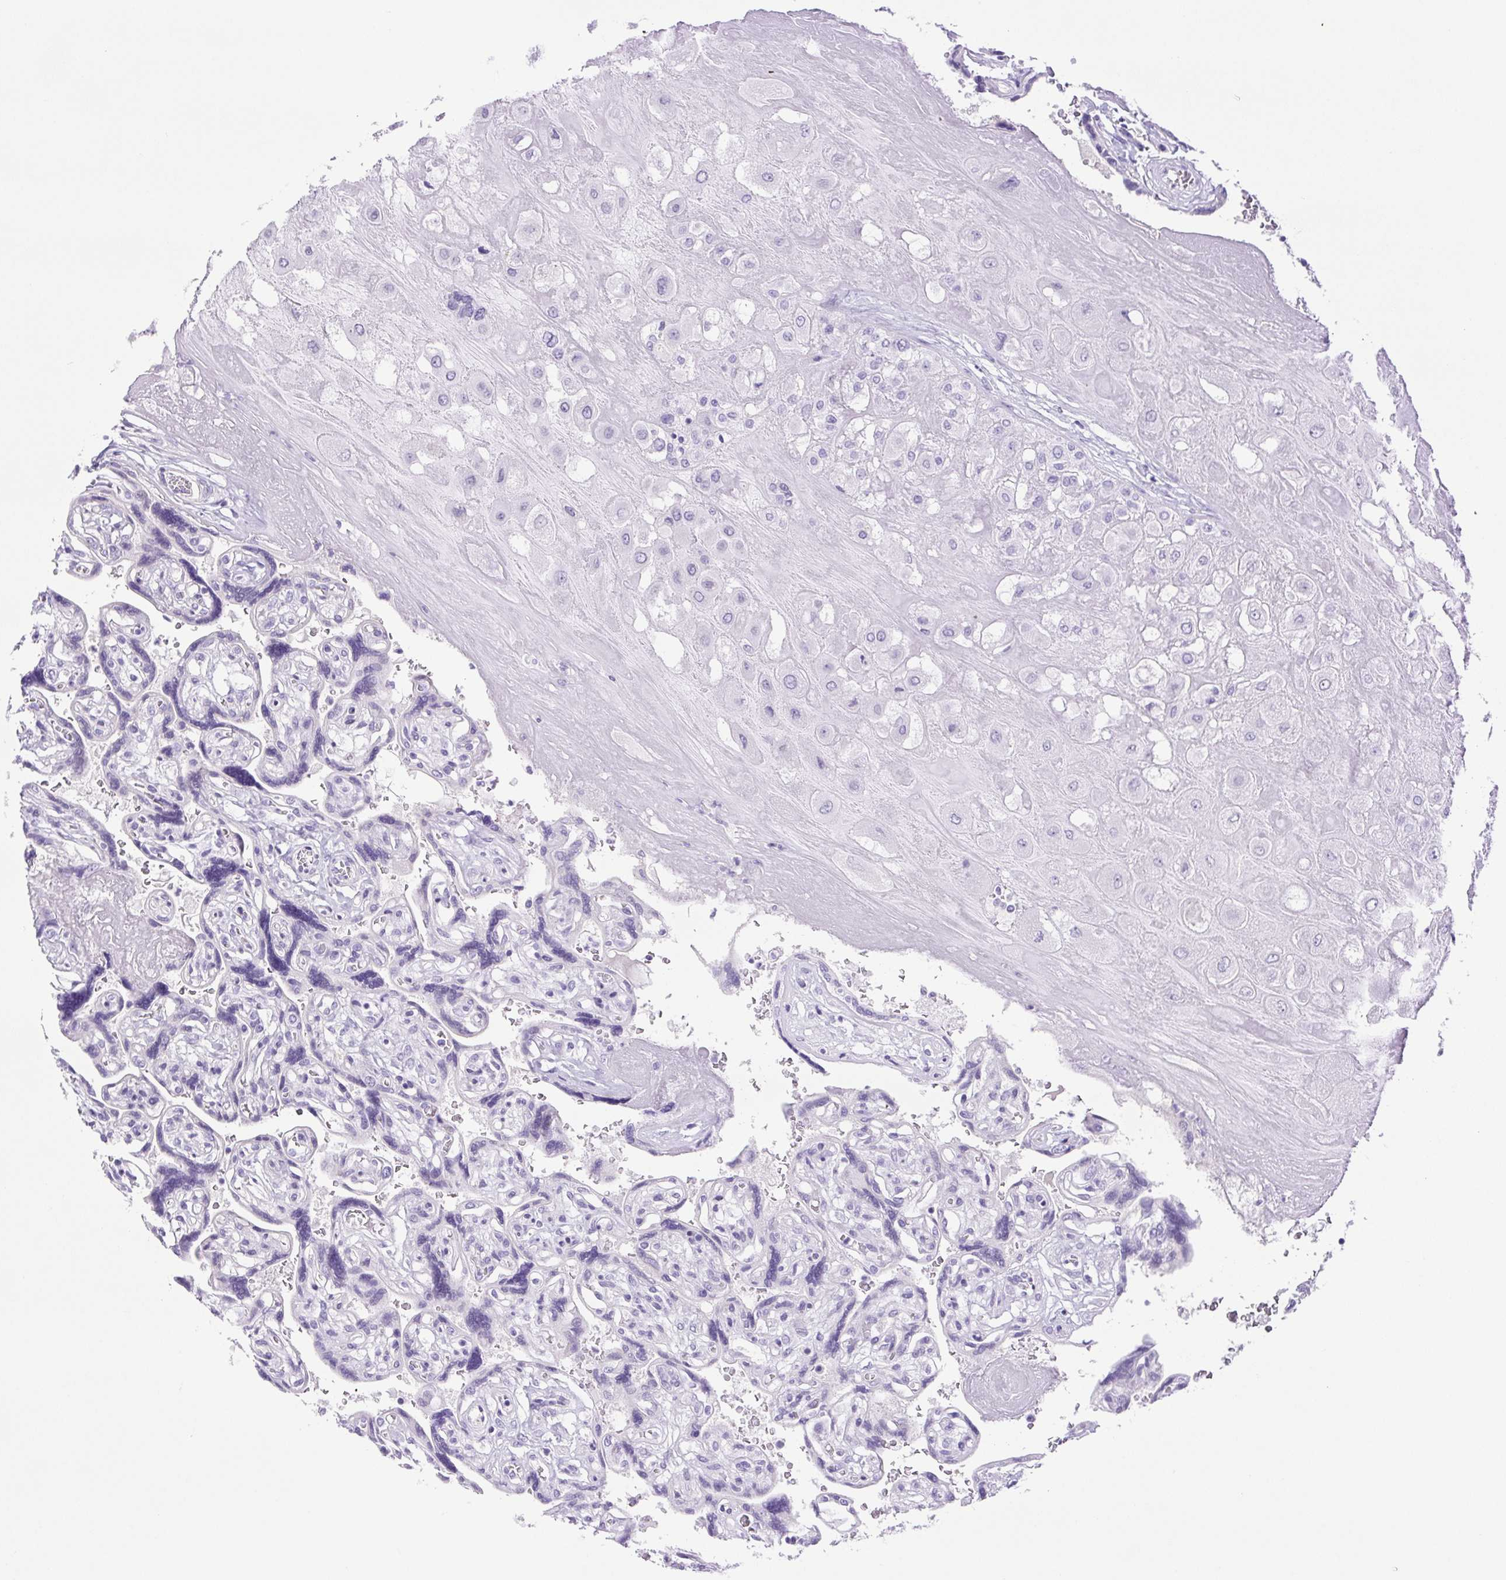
{"staining": {"intensity": "negative", "quantity": "none", "location": "none"}, "tissue": "placenta", "cell_type": "Decidual cells", "image_type": "normal", "snomed": [{"axis": "morphology", "description": "Normal tissue, NOS"}, {"axis": "topography", "description": "Placenta"}], "caption": "IHC histopathology image of normal placenta stained for a protein (brown), which exhibits no positivity in decidual cells.", "gene": "CDSN", "patient": {"sex": "female", "age": 32}}